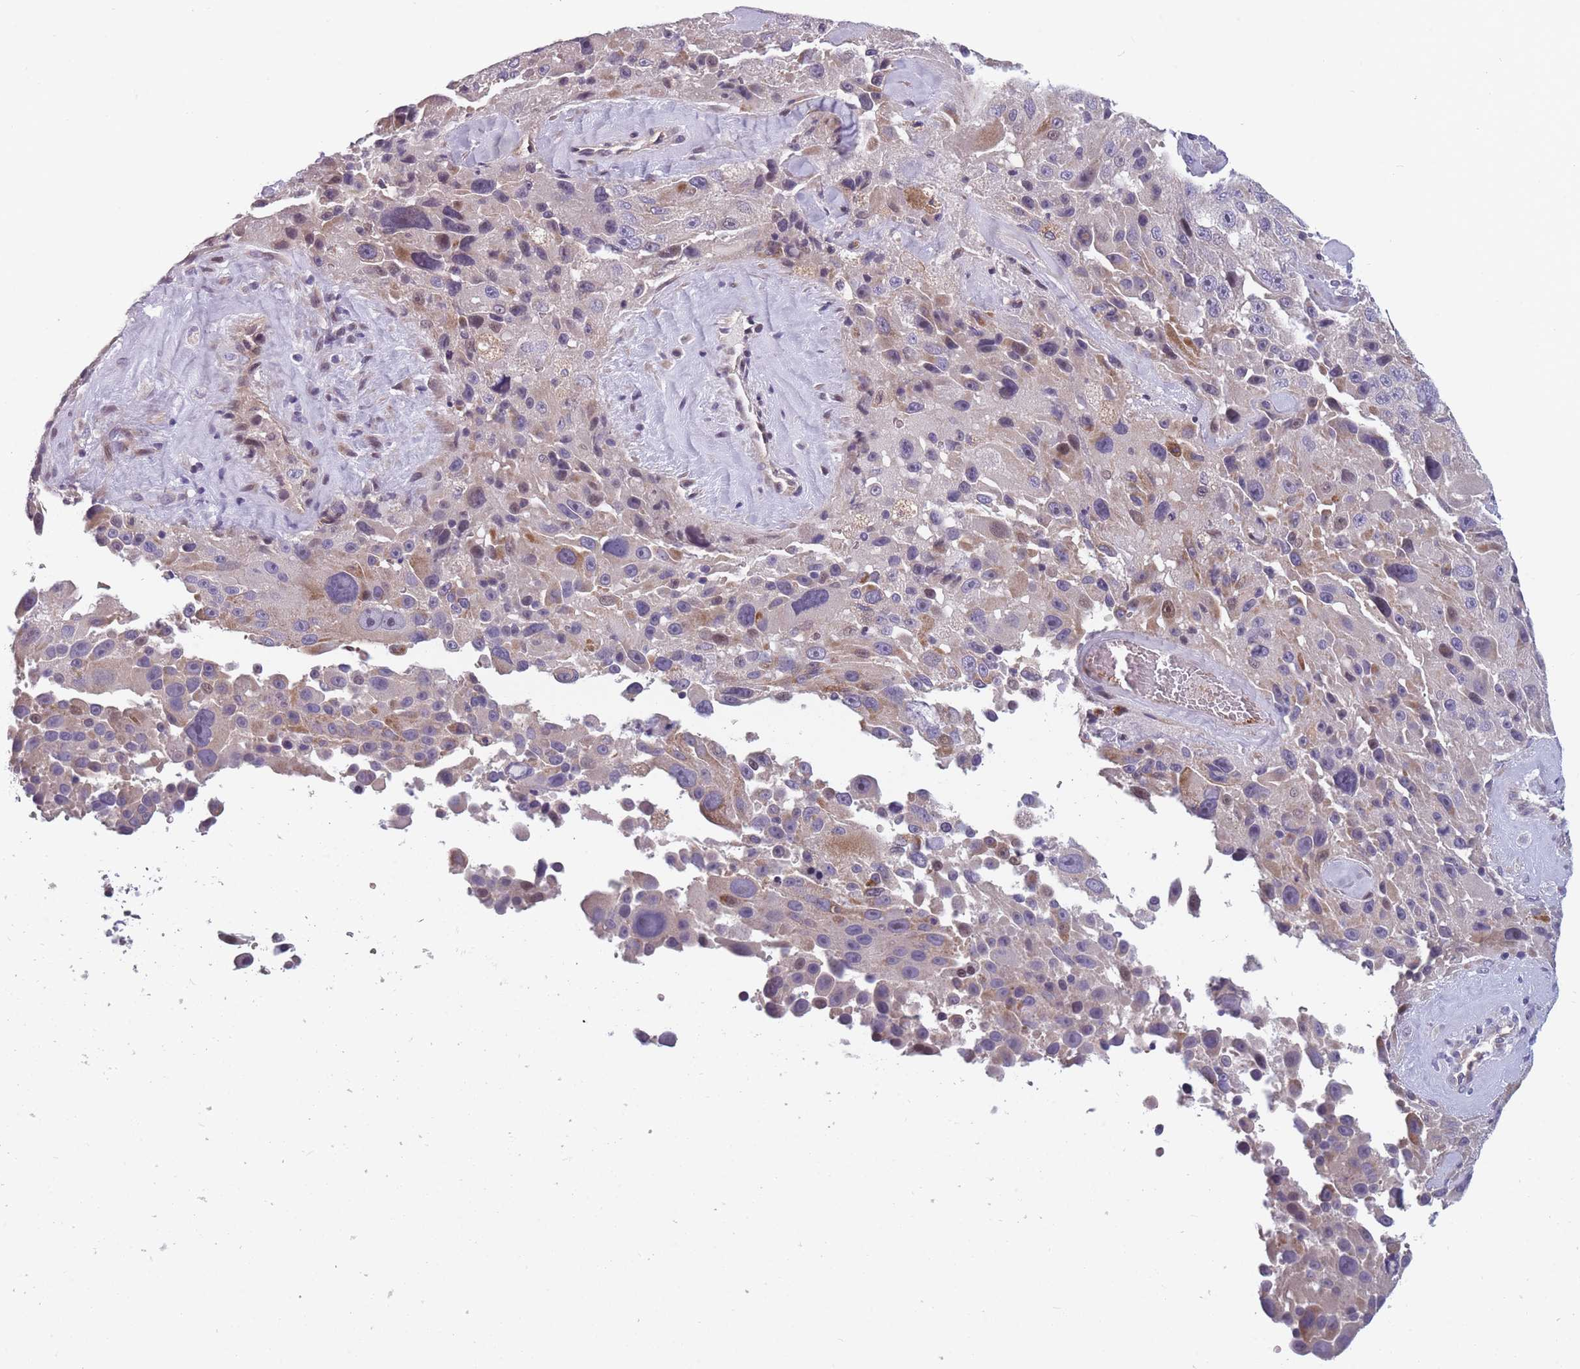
{"staining": {"intensity": "moderate", "quantity": "<25%", "location": "cytoplasmic/membranous"}, "tissue": "melanoma", "cell_type": "Tumor cells", "image_type": "cancer", "snomed": [{"axis": "morphology", "description": "Malignant melanoma, Metastatic site"}, {"axis": "topography", "description": "Lymph node"}], "caption": "Protein analysis of malignant melanoma (metastatic site) tissue demonstrates moderate cytoplasmic/membranous staining in approximately <25% of tumor cells.", "gene": "FAM83F", "patient": {"sex": "male", "age": 62}}